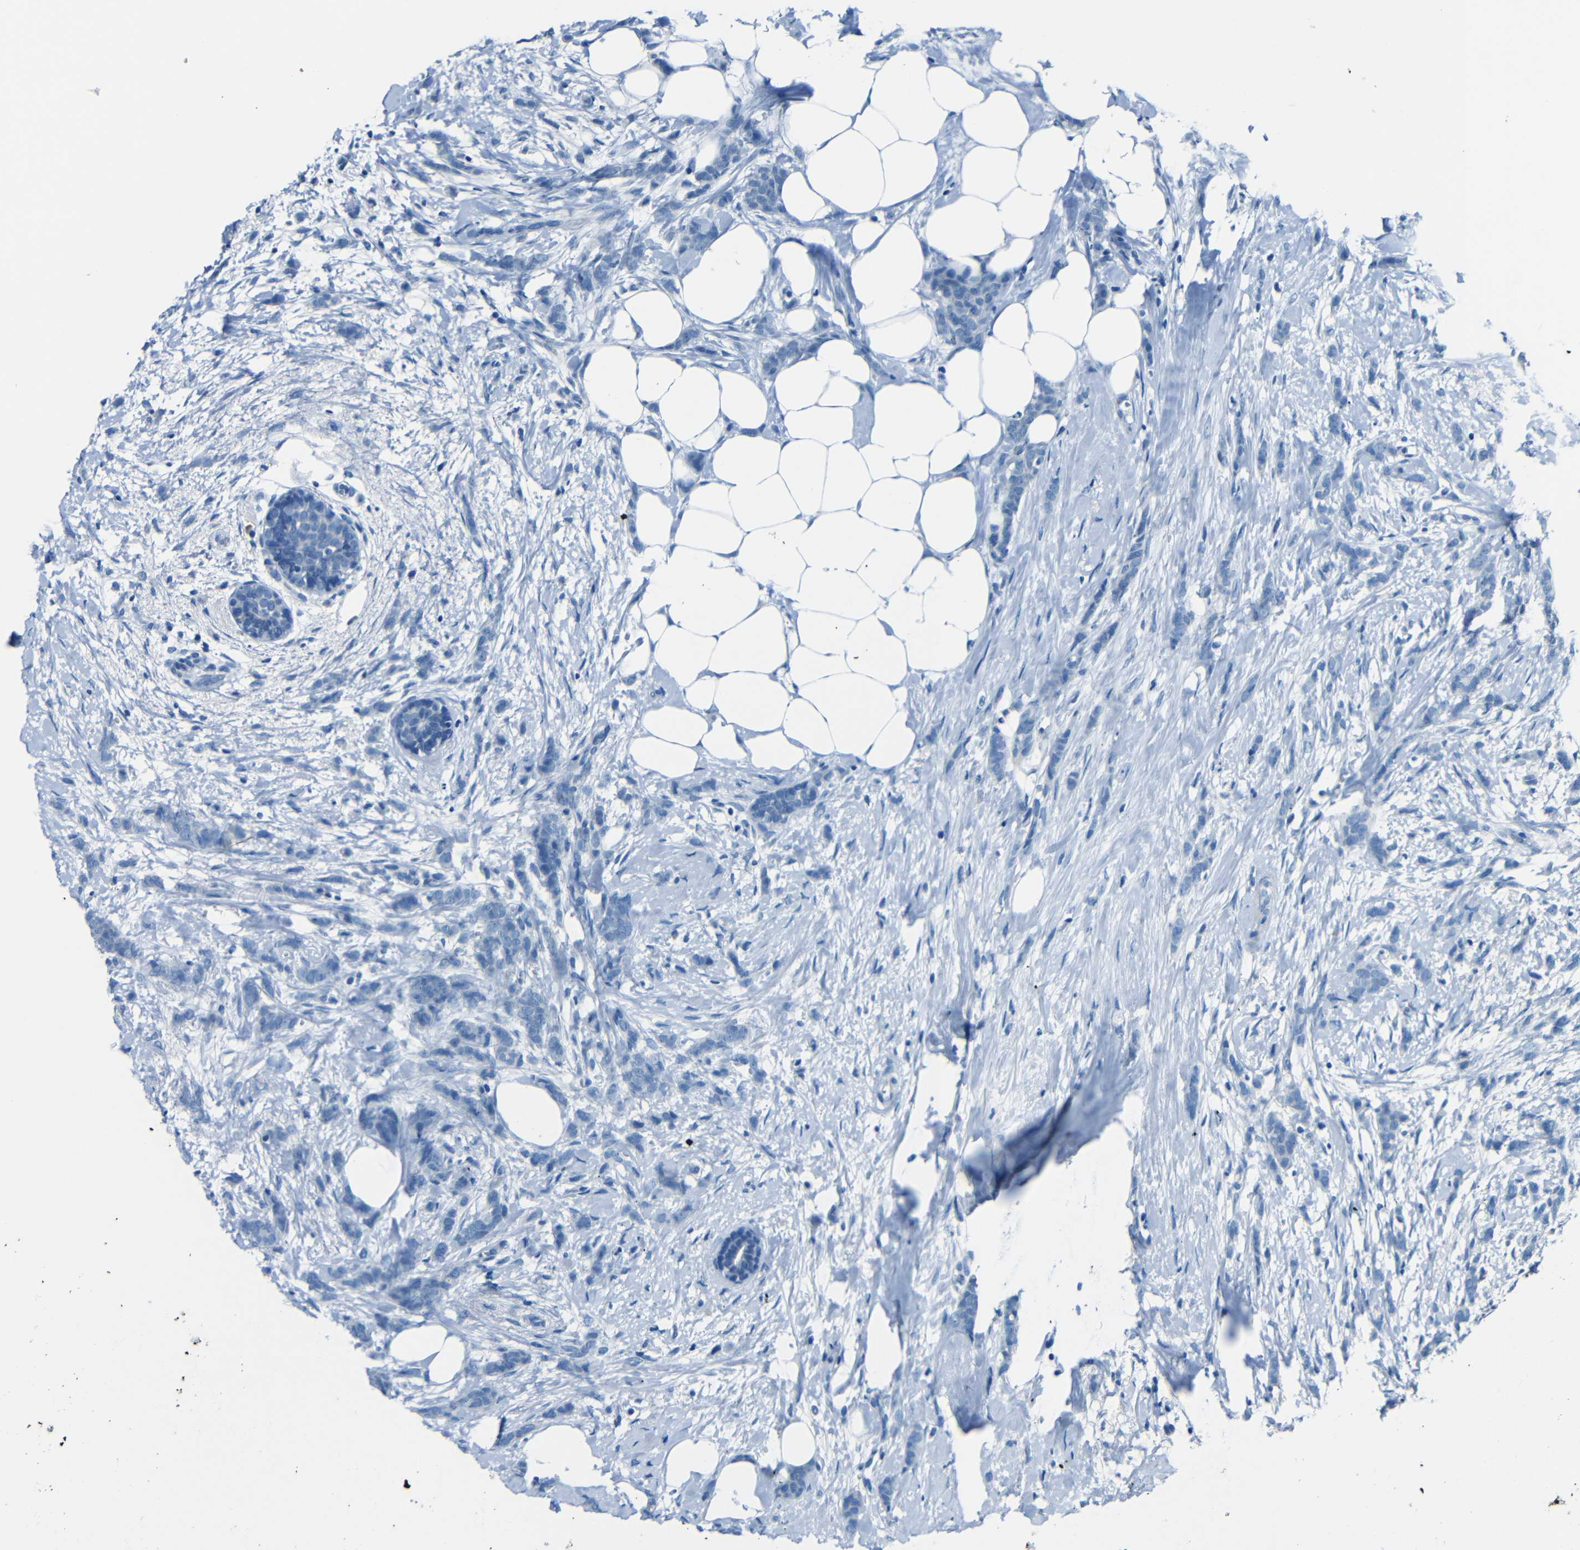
{"staining": {"intensity": "negative", "quantity": "none", "location": "none"}, "tissue": "breast cancer", "cell_type": "Tumor cells", "image_type": "cancer", "snomed": [{"axis": "morphology", "description": "Lobular carcinoma, in situ"}, {"axis": "morphology", "description": "Lobular carcinoma"}, {"axis": "topography", "description": "Breast"}], "caption": "Breast cancer was stained to show a protein in brown. There is no significant expression in tumor cells.", "gene": "FBN2", "patient": {"sex": "female", "age": 41}}